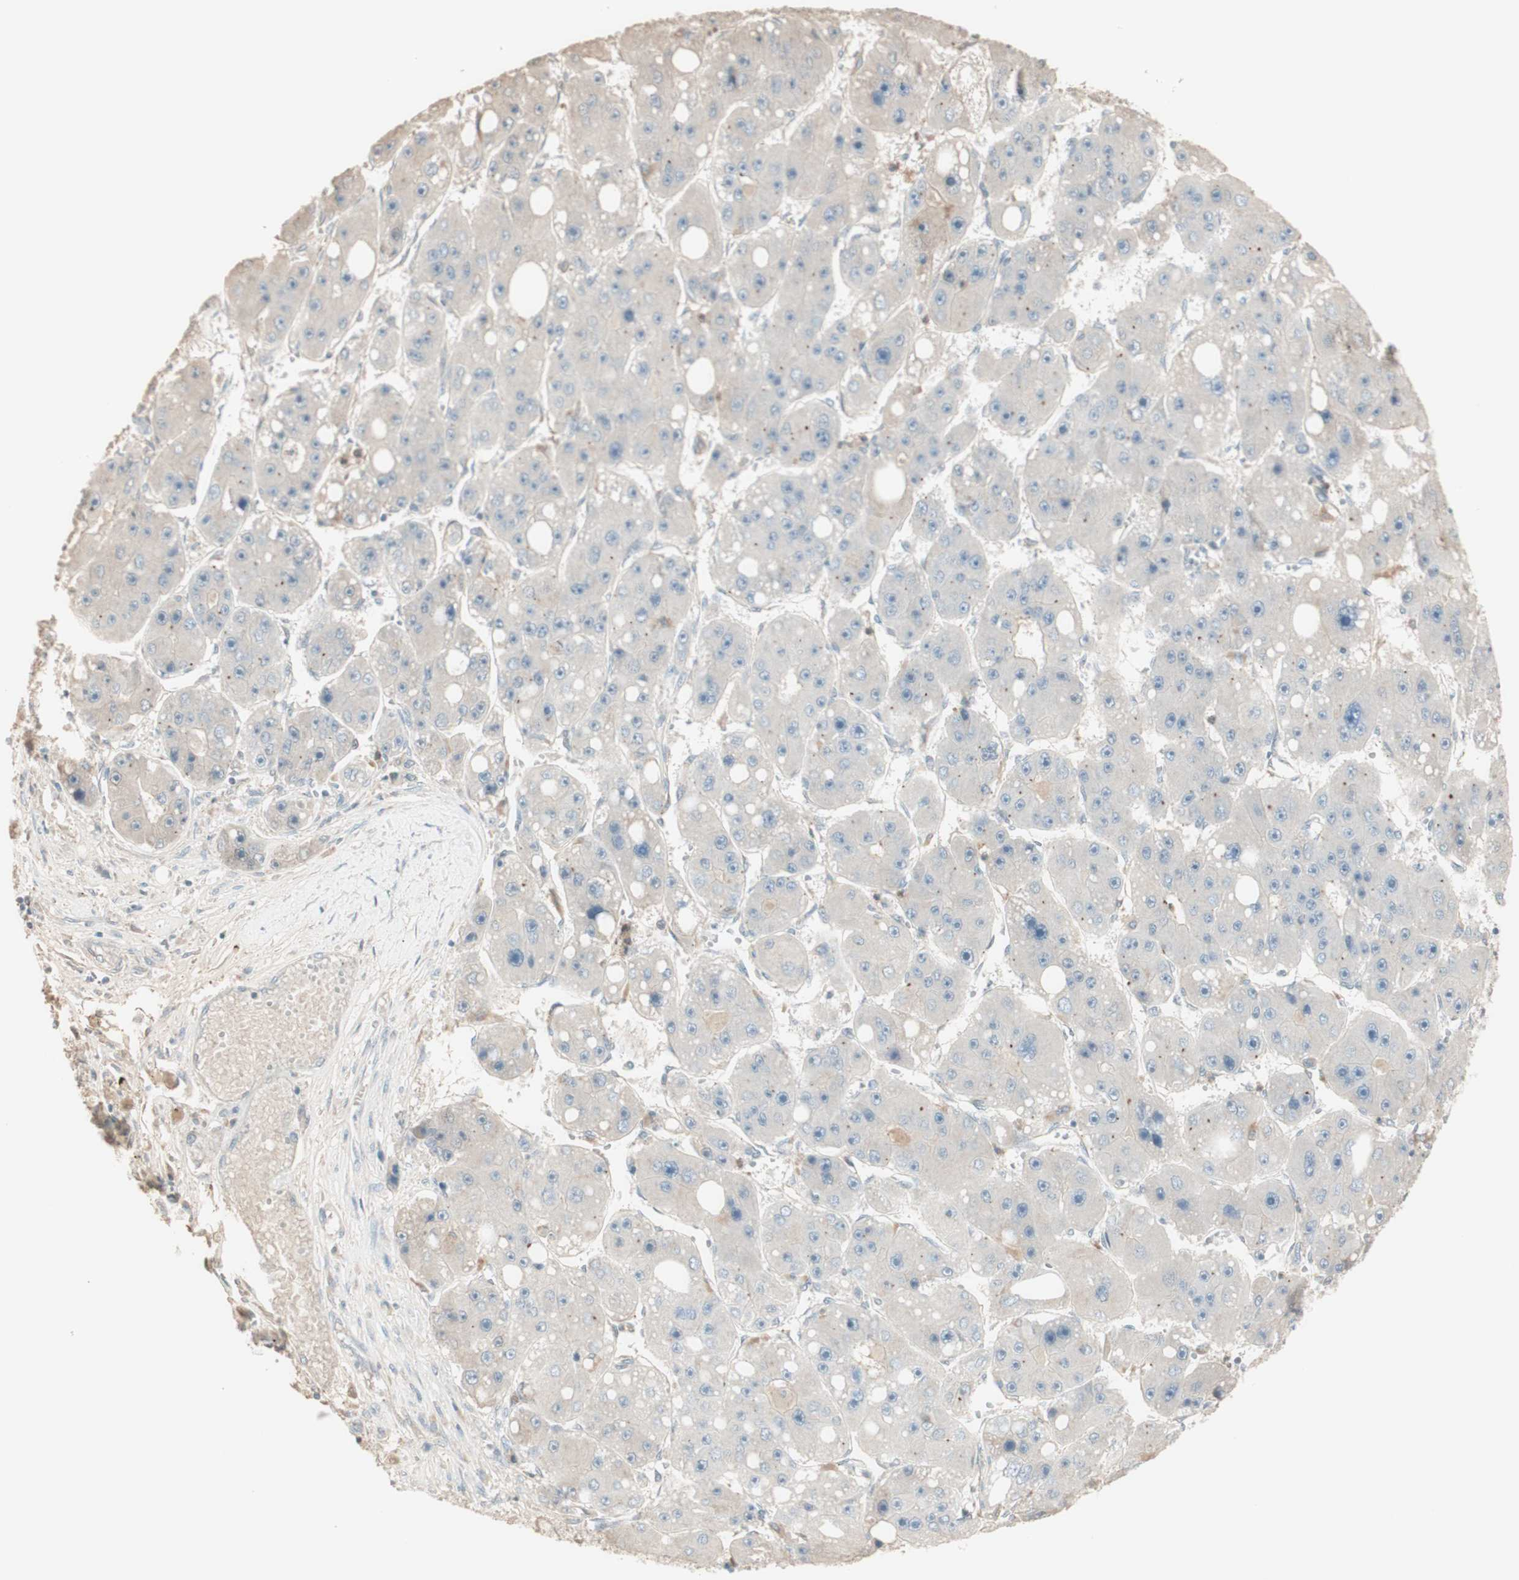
{"staining": {"intensity": "negative", "quantity": "none", "location": "none"}, "tissue": "liver cancer", "cell_type": "Tumor cells", "image_type": "cancer", "snomed": [{"axis": "morphology", "description": "Carcinoma, Hepatocellular, NOS"}, {"axis": "topography", "description": "Liver"}], "caption": "Tumor cells are negative for brown protein staining in liver cancer. (IHC, brightfield microscopy, high magnification).", "gene": "IFNG", "patient": {"sex": "female", "age": 61}}